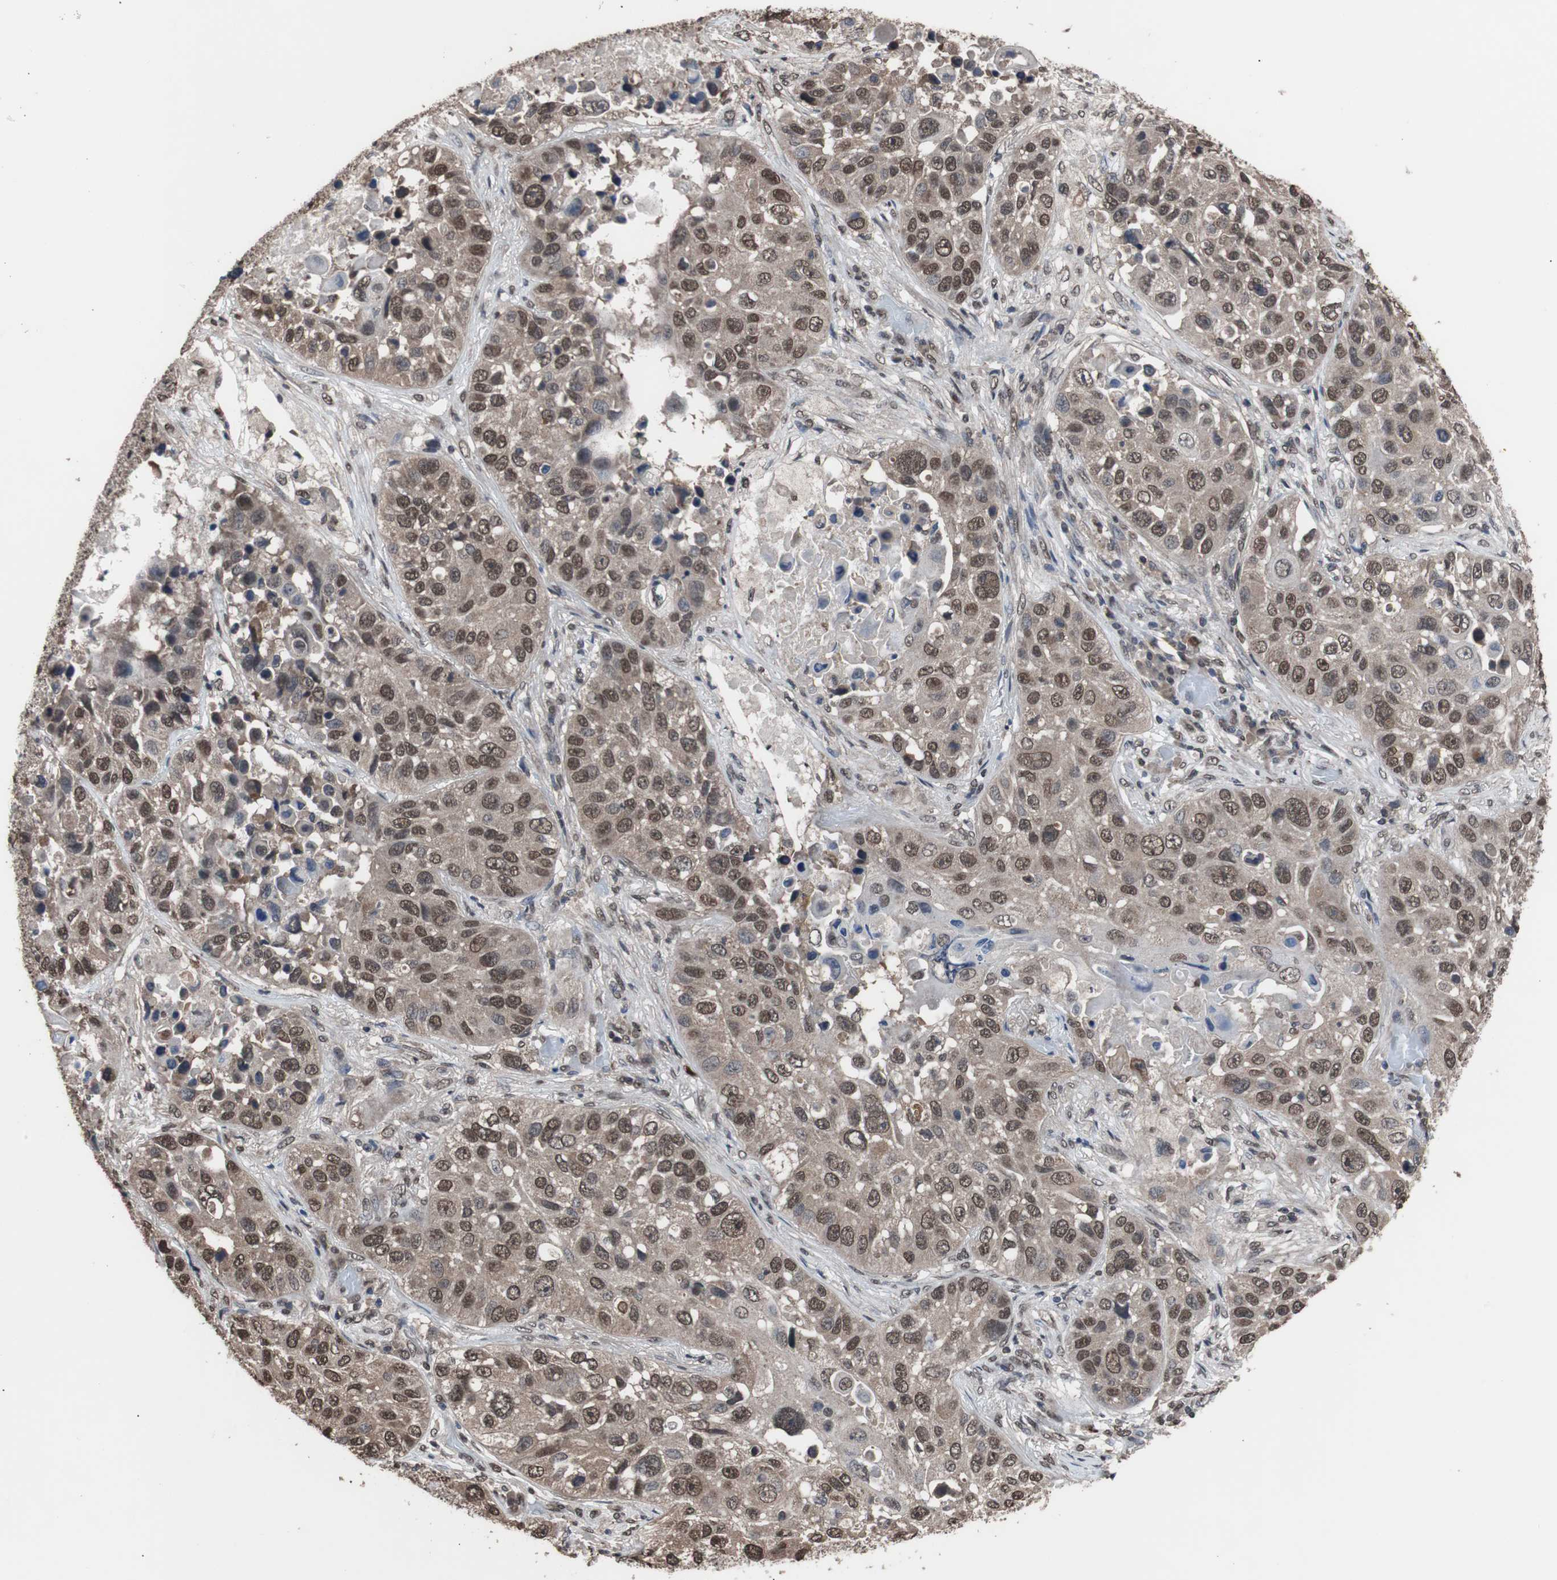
{"staining": {"intensity": "moderate", "quantity": ">75%", "location": "cytoplasmic/membranous,nuclear"}, "tissue": "lung cancer", "cell_type": "Tumor cells", "image_type": "cancer", "snomed": [{"axis": "morphology", "description": "Squamous cell carcinoma, NOS"}, {"axis": "topography", "description": "Lung"}], "caption": "Protein expression by immunohistochemistry shows moderate cytoplasmic/membranous and nuclear positivity in approximately >75% of tumor cells in lung squamous cell carcinoma.", "gene": "MED27", "patient": {"sex": "male", "age": 57}}